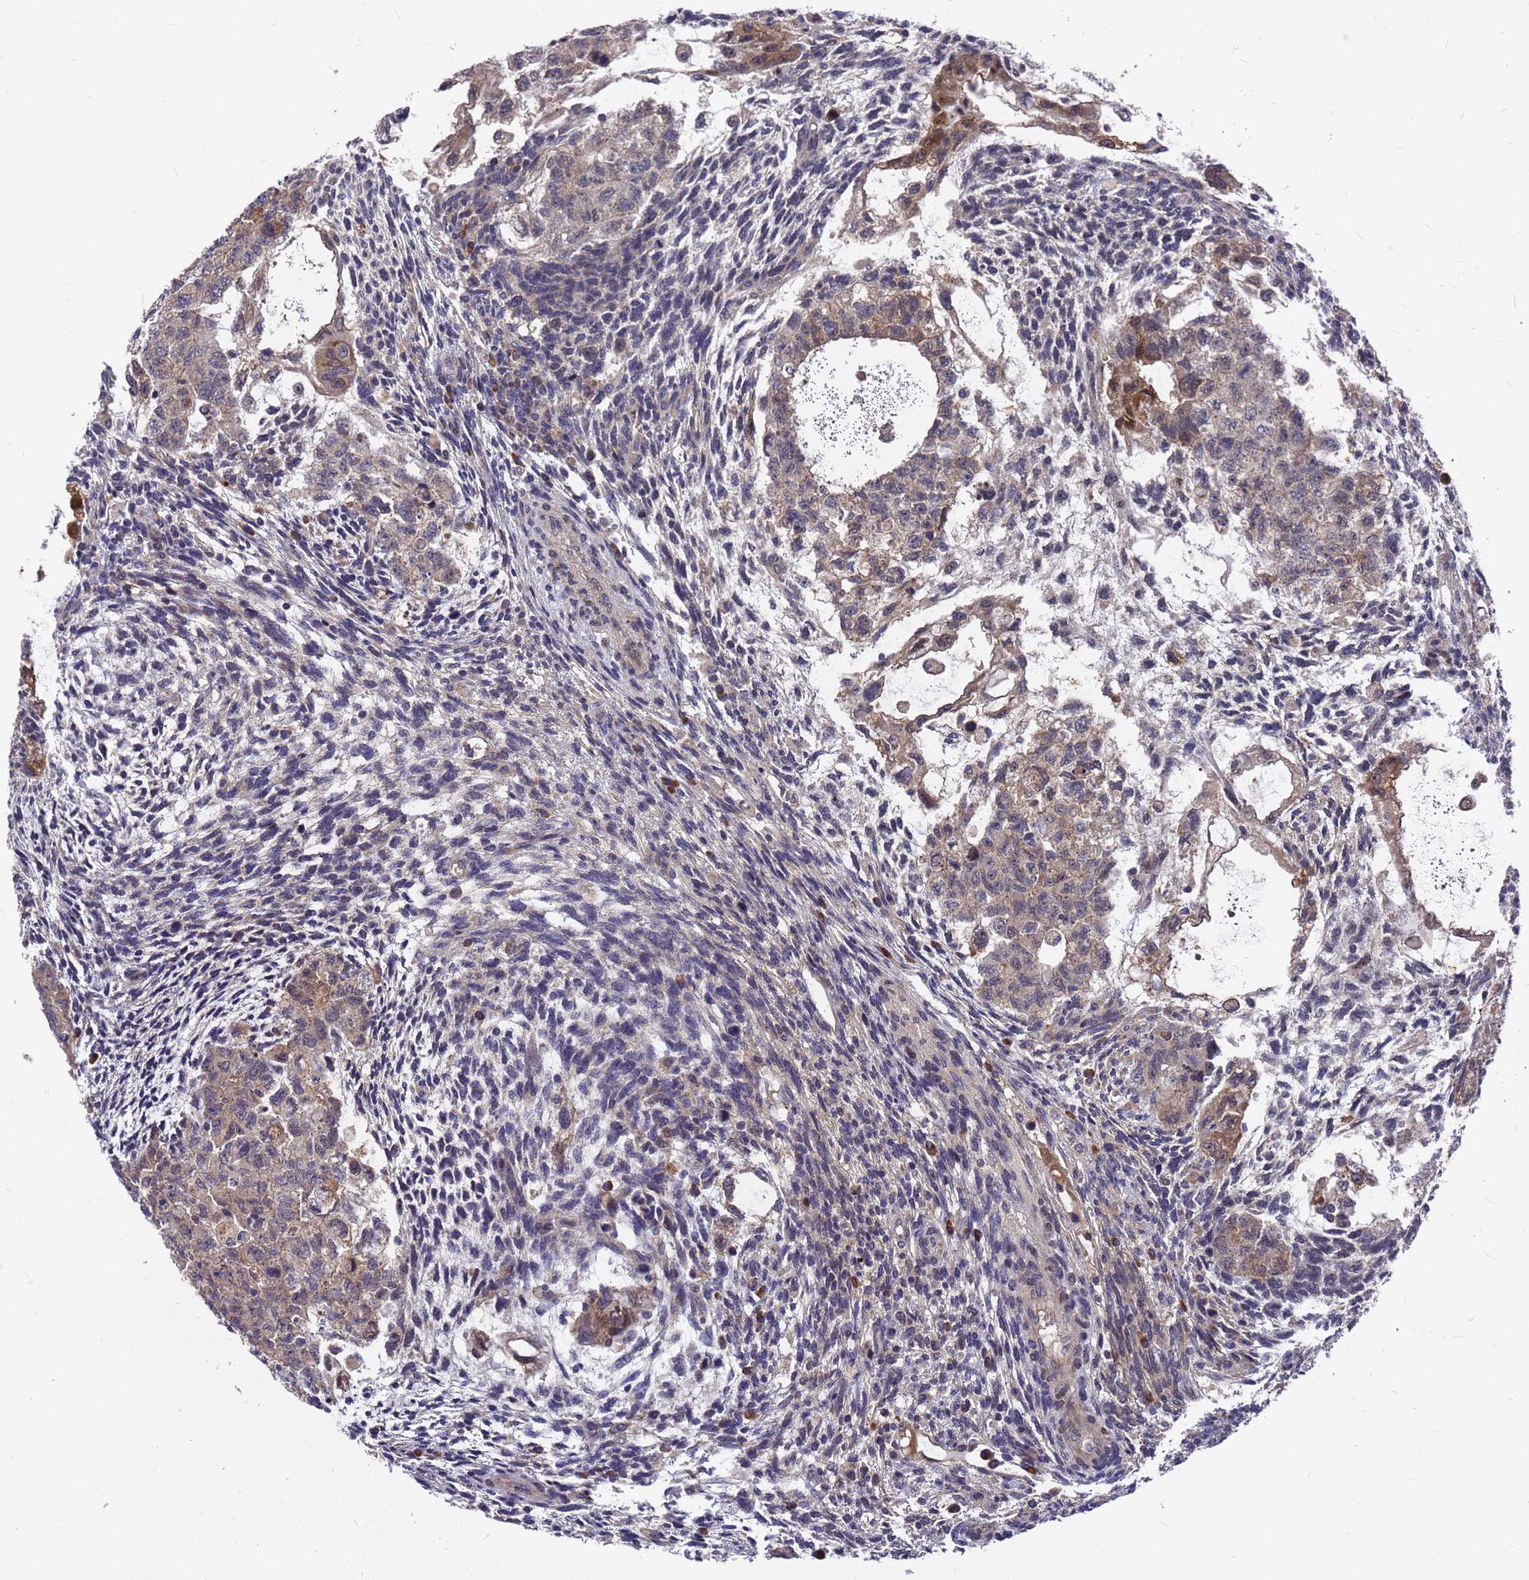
{"staining": {"intensity": "weak", "quantity": "<25%", "location": "cytoplasmic/membranous"}, "tissue": "testis cancer", "cell_type": "Tumor cells", "image_type": "cancer", "snomed": [{"axis": "morphology", "description": "Carcinoma, Embryonal, NOS"}, {"axis": "topography", "description": "Testis"}], "caption": "DAB immunohistochemical staining of human testis cancer exhibits no significant positivity in tumor cells.", "gene": "ZNF717", "patient": {"sex": "male", "age": 36}}